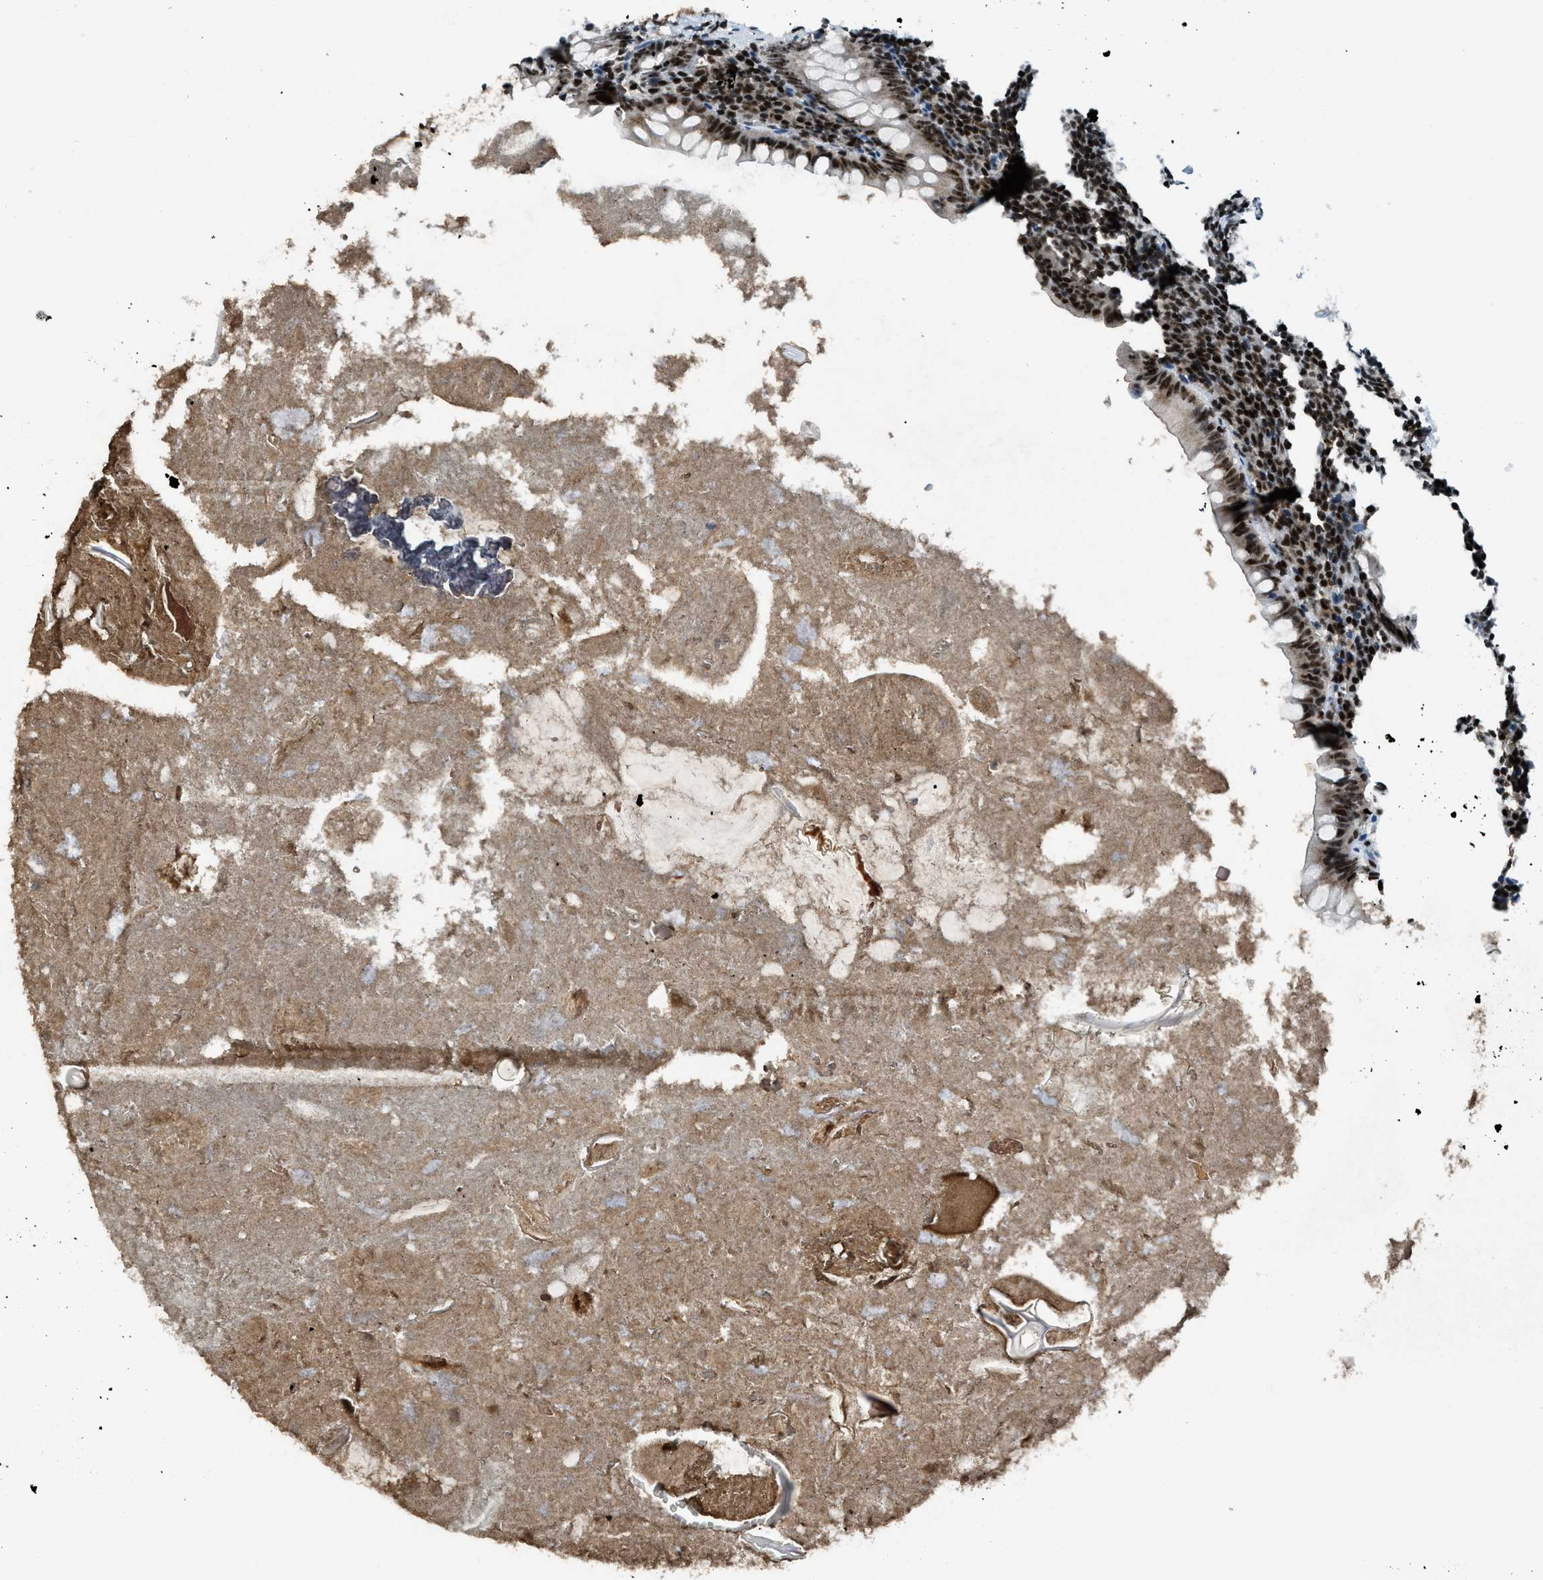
{"staining": {"intensity": "strong", "quantity": ">75%", "location": "nuclear"}, "tissue": "appendix", "cell_type": "Glandular cells", "image_type": "normal", "snomed": [{"axis": "morphology", "description": "Normal tissue, NOS"}, {"axis": "topography", "description": "Appendix"}], "caption": "The histopathology image demonstrates a brown stain indicating the presence of a protein in the nuclear of glandular cells in appendix. Ihc stains the protein in brown and the nuclei are stained blue.", "gene": "RAD51B", "patient": {"sex": "male", "age": 52}}